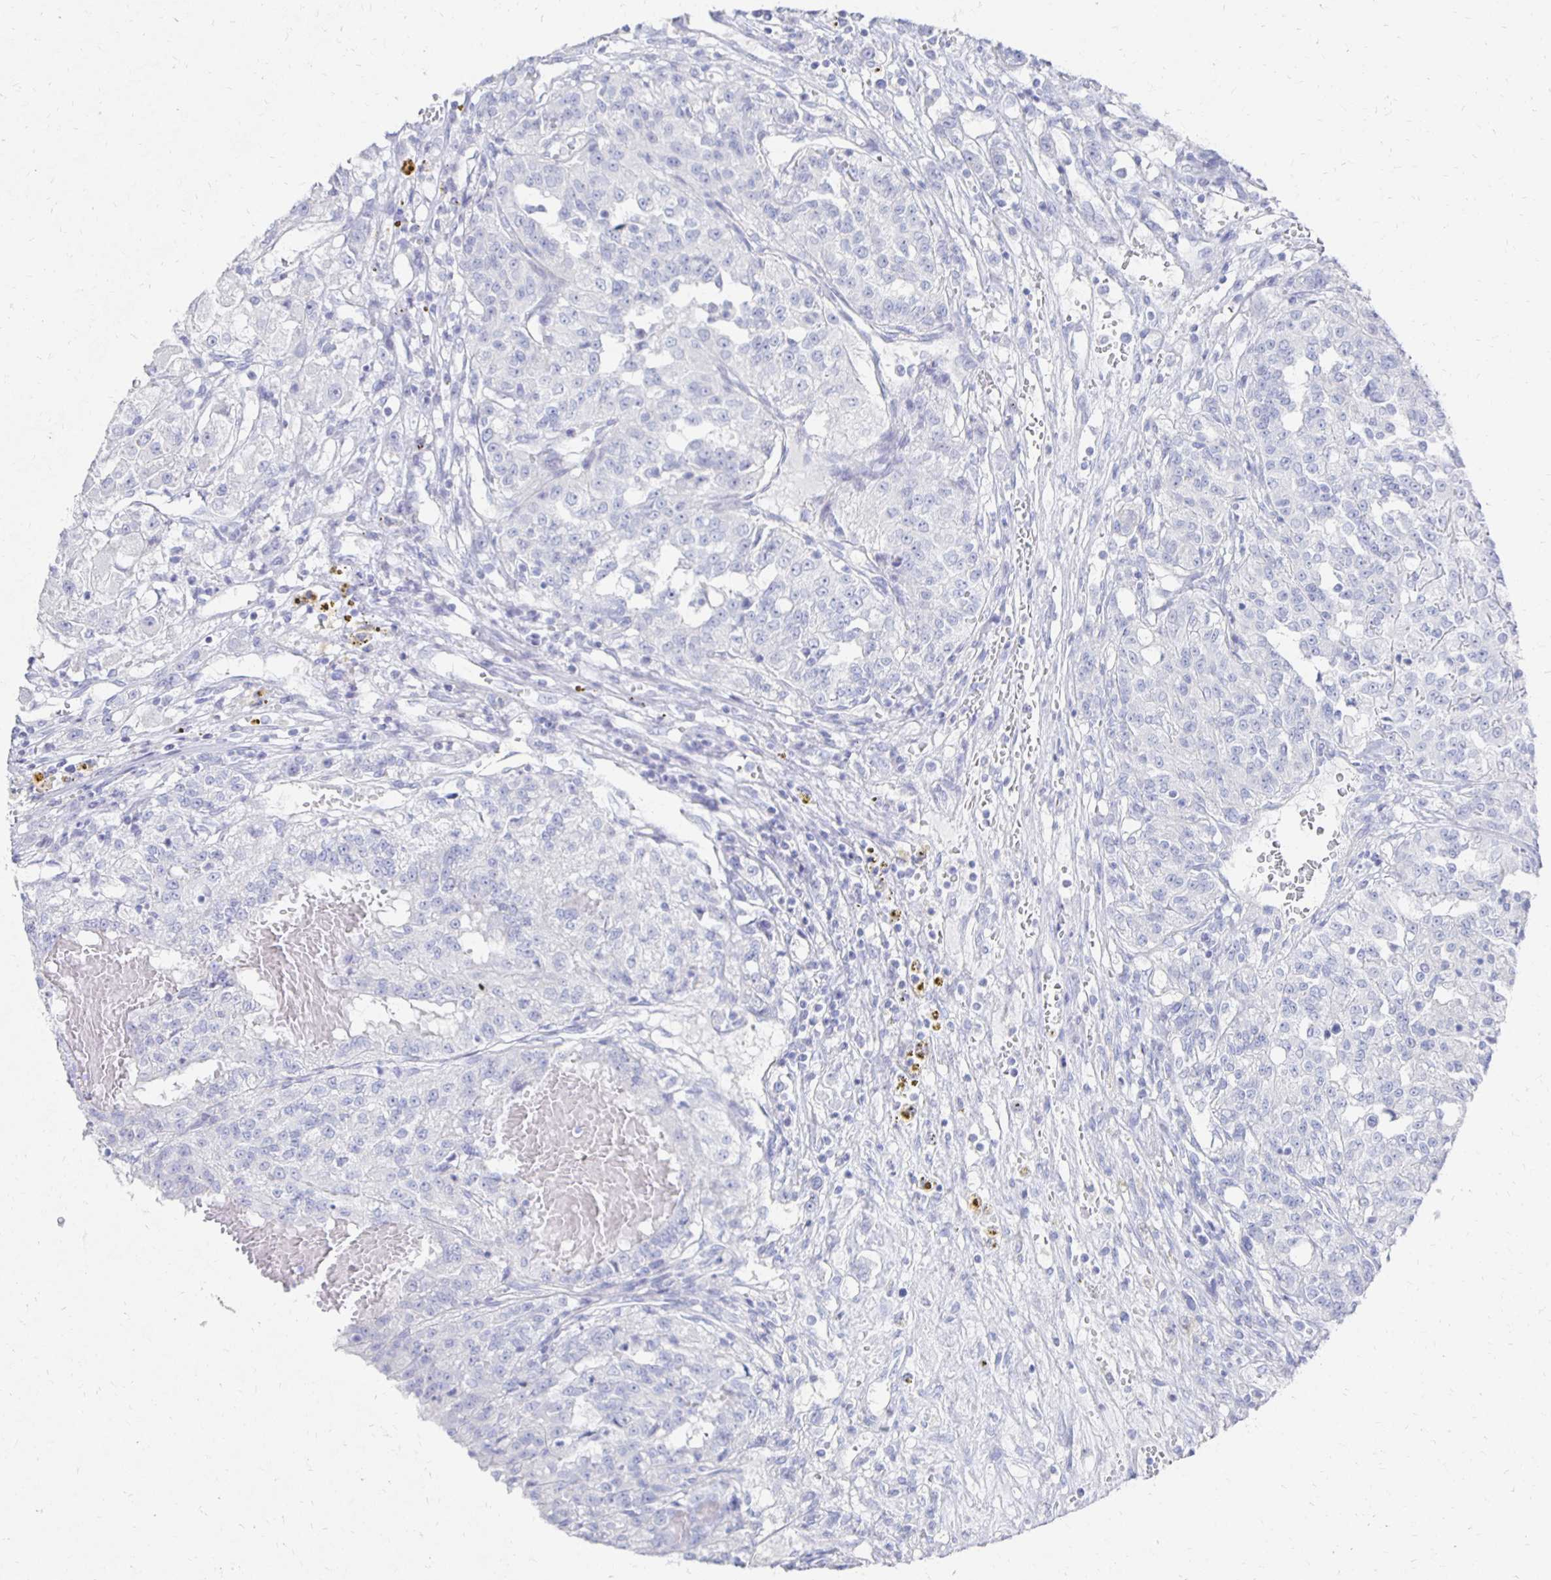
{"staining": {"intensity": "negative", "quantity": "none", "location": "none"}, "tissue": "renal cancer", "cell_type": "Tumor cells", "image_type": "cancer", "snomed": [{"axis": "morphology", "description": "Adenocarcinoma, NOS"}, {"axis": "topography", "description": "Kidney"}], "caption": "The immunohistochemistry (IHC) photomicrograph has no significant positivity in tumor cells of renal cancer tissue.", "gene": "PRDM7", "patient": {"sex": "female", "age": 63}}